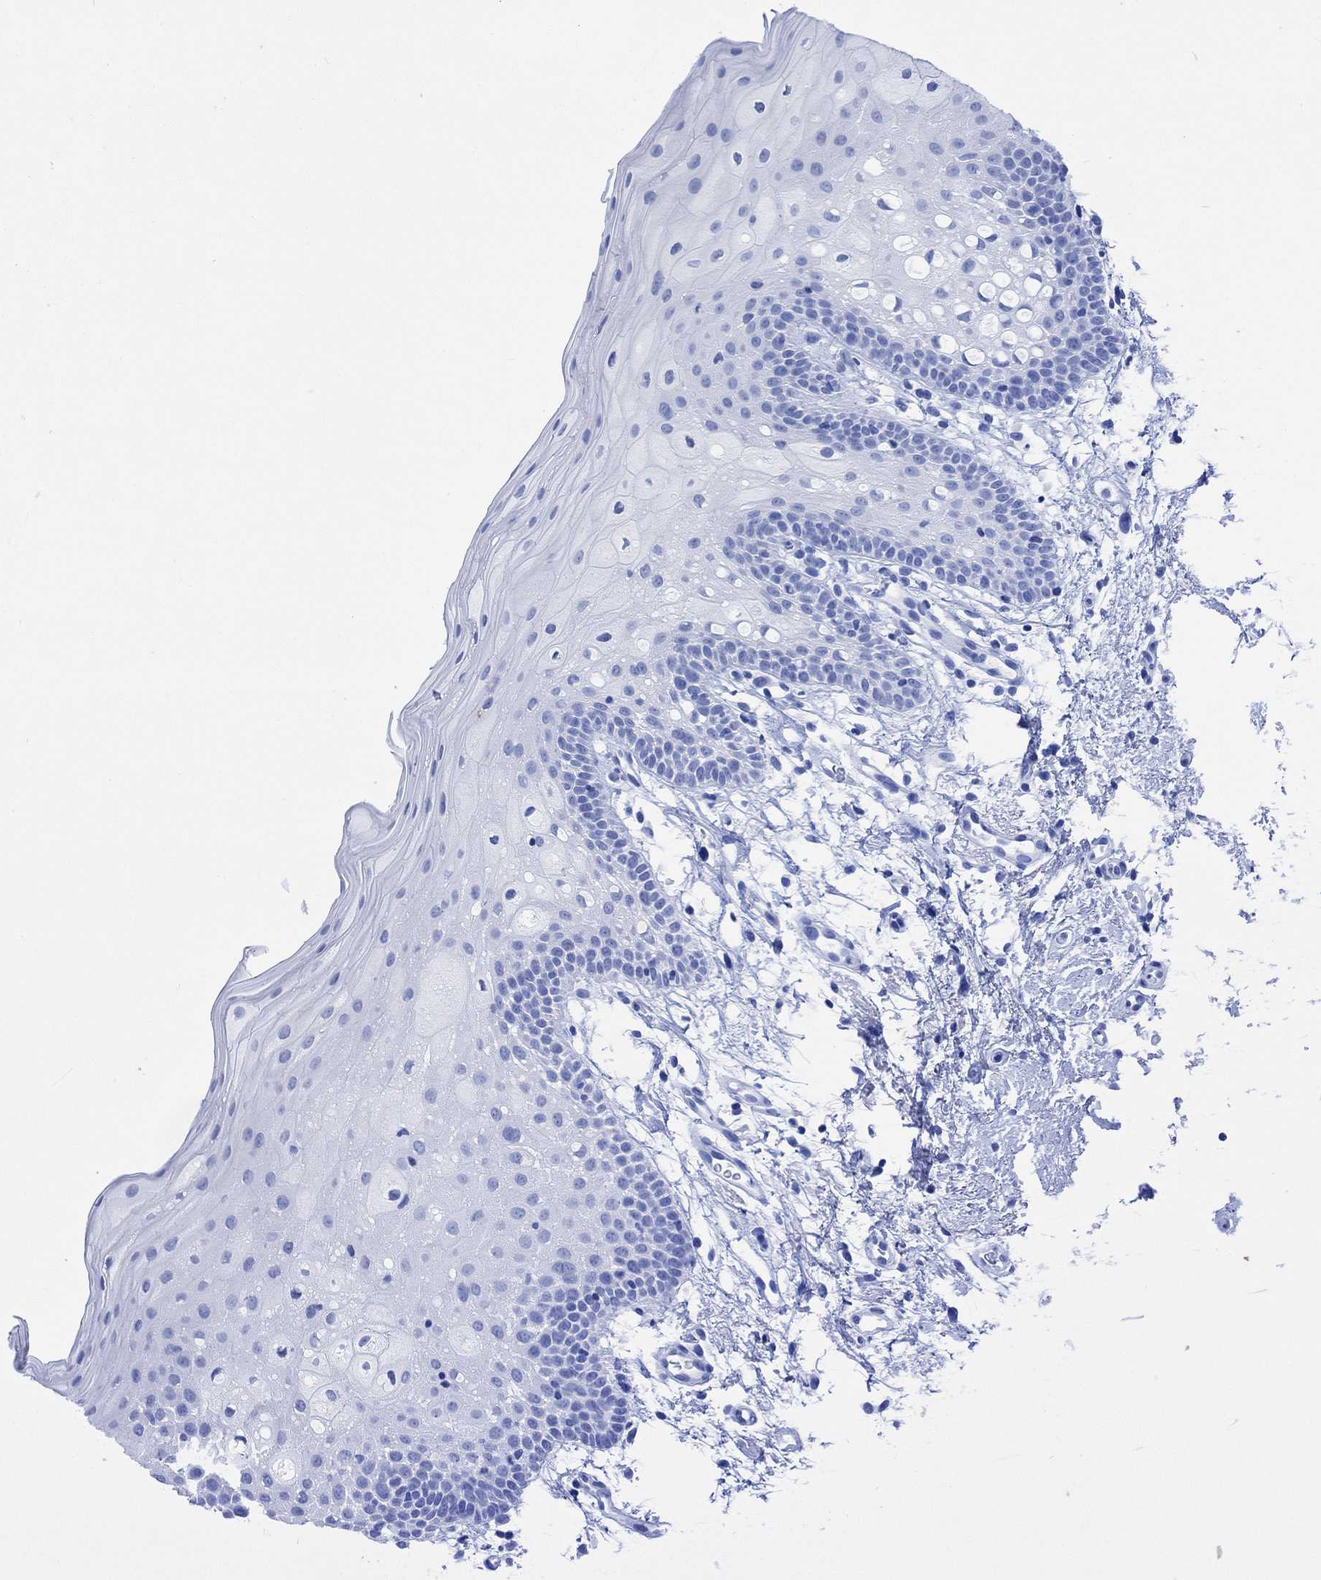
{"staining": {"intensity": "negative", "quantity": "none", "location": "none"}, "tissue": "oral mucosa", "cell_type": "Squamous epithelial cells", "image_type": "normal", "snomed": [{"axis": "morphology", "description": "Normal tissue, NOS"}, {"axis": "topography", "description": "Oral tissue"}, {"axis": "topography", "description": "Tounge, NOS"}], "caption": "A high-resolution micrograph shows immunohistochemistry (IHC) staining of benign oral mucosa, which shows no significant positivity in squamous epithelial cells. The staining is performed using DAB (3,3'-diaminobenzidine) brown chromogen with nuclei counter-stained in using hematoxylin.", "gene": "CELF4", "patient": {"sex": "female", "age": 83}}